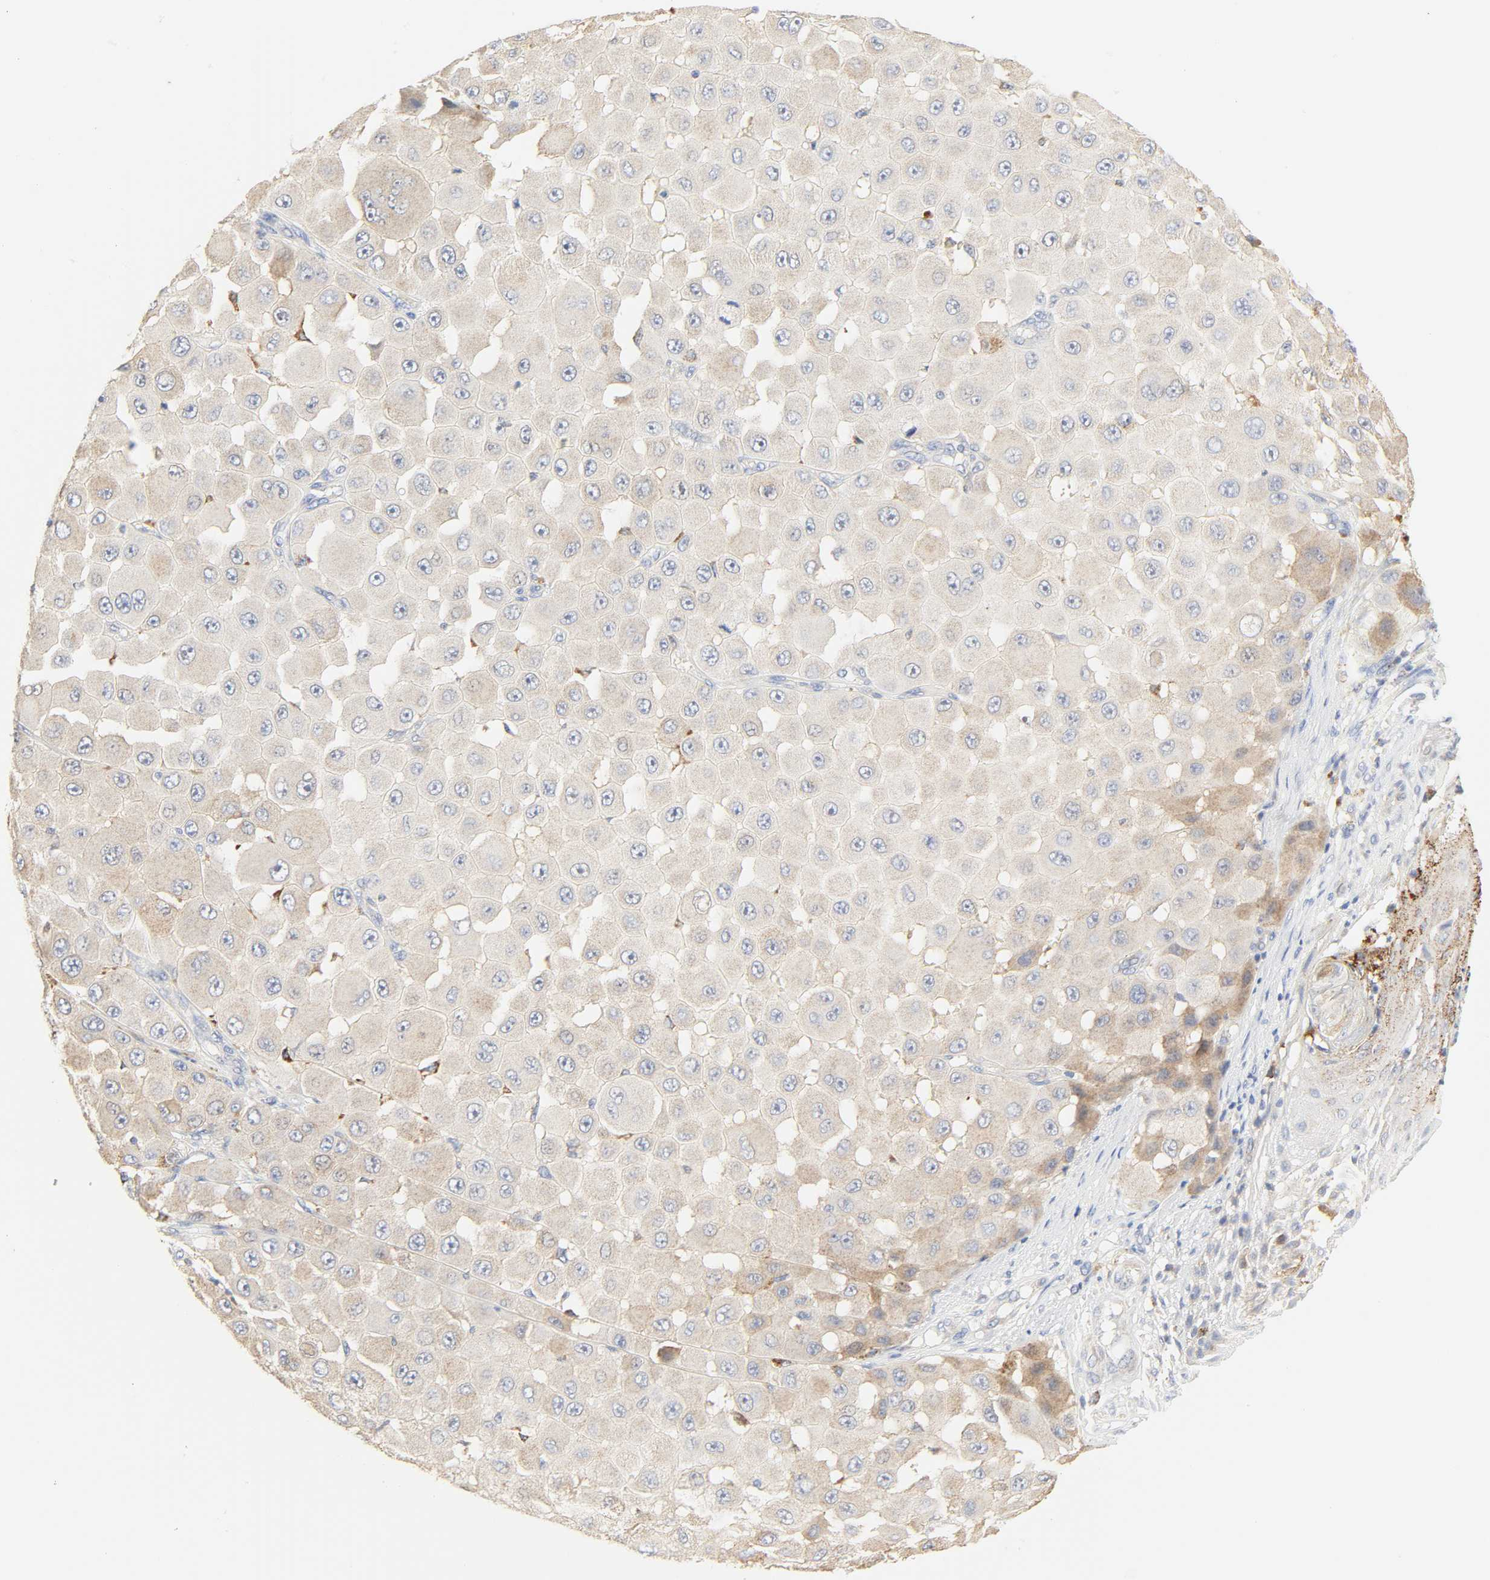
{"staining": {"intensity": "weak", "quantity": "<25%", "location": "cytoplasmic/membranous"}, "tissue": "melanoma", "cell_type": "Tumor cells", "image_type": "cancer", "snomed": [{"axis": "morphology", "description": "Malignant melanoma, NOS"}, {"axis": "topography", "description": "Skin"}], "caption": "The image shows no staining of tumor cells in melanoma.", "gene": "CAMK2A", "patient": {"sex": "female", "age": 81}}